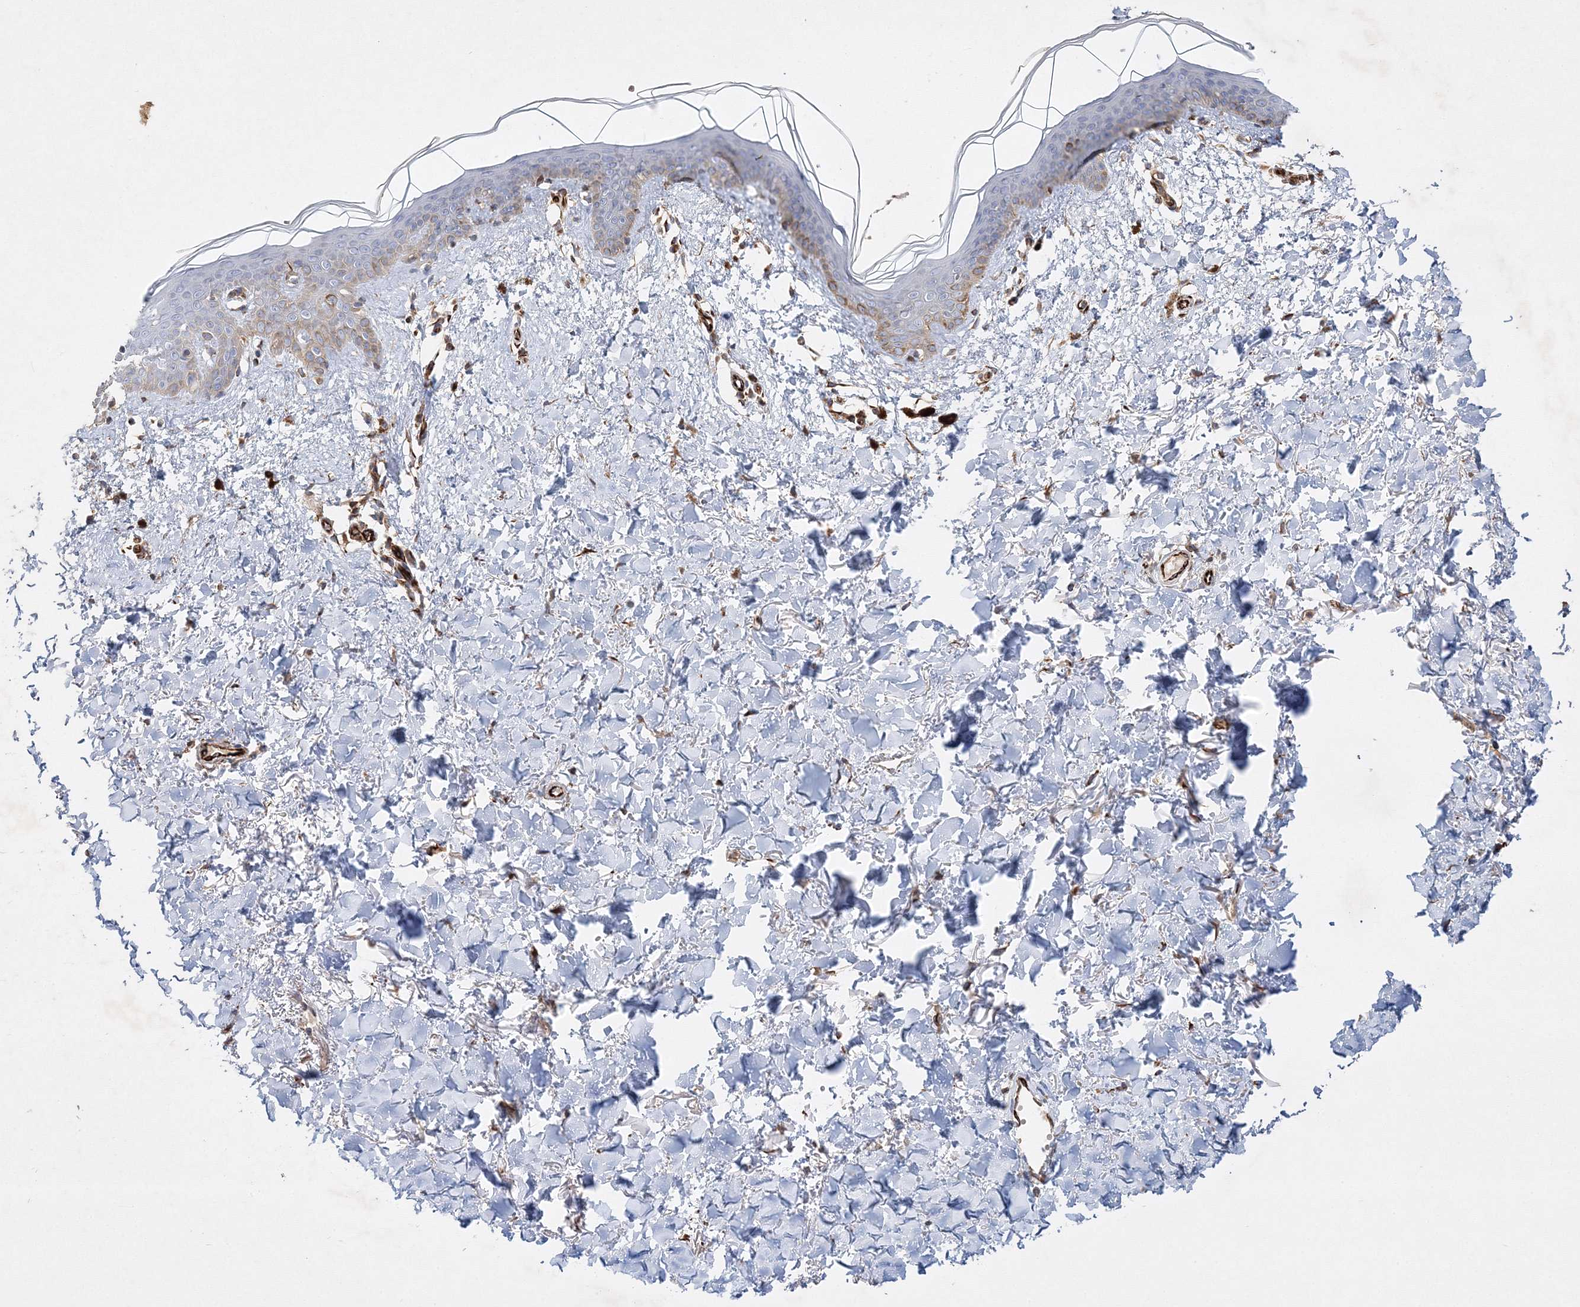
{"staining": {"intensity": "weak", "quantity": ">75%", "location": "cytoplasmic/membranous"}, "tissue": "skin", "cell_type": "Fibroblasts", "image_type": "normal", "snomed": [{"axis": "morphology", "description": "Normal tissue, NOS"}, {"axis": "topography", "description": "Skin"}], "caption": "This is a histology image of immunohistochemistry staining of normal skin, which shows weak expression in the cytoplasmic/membranous of fibroblasts.", "gene": "WDR37", "patient": {"sex": "female", "age": 46}}